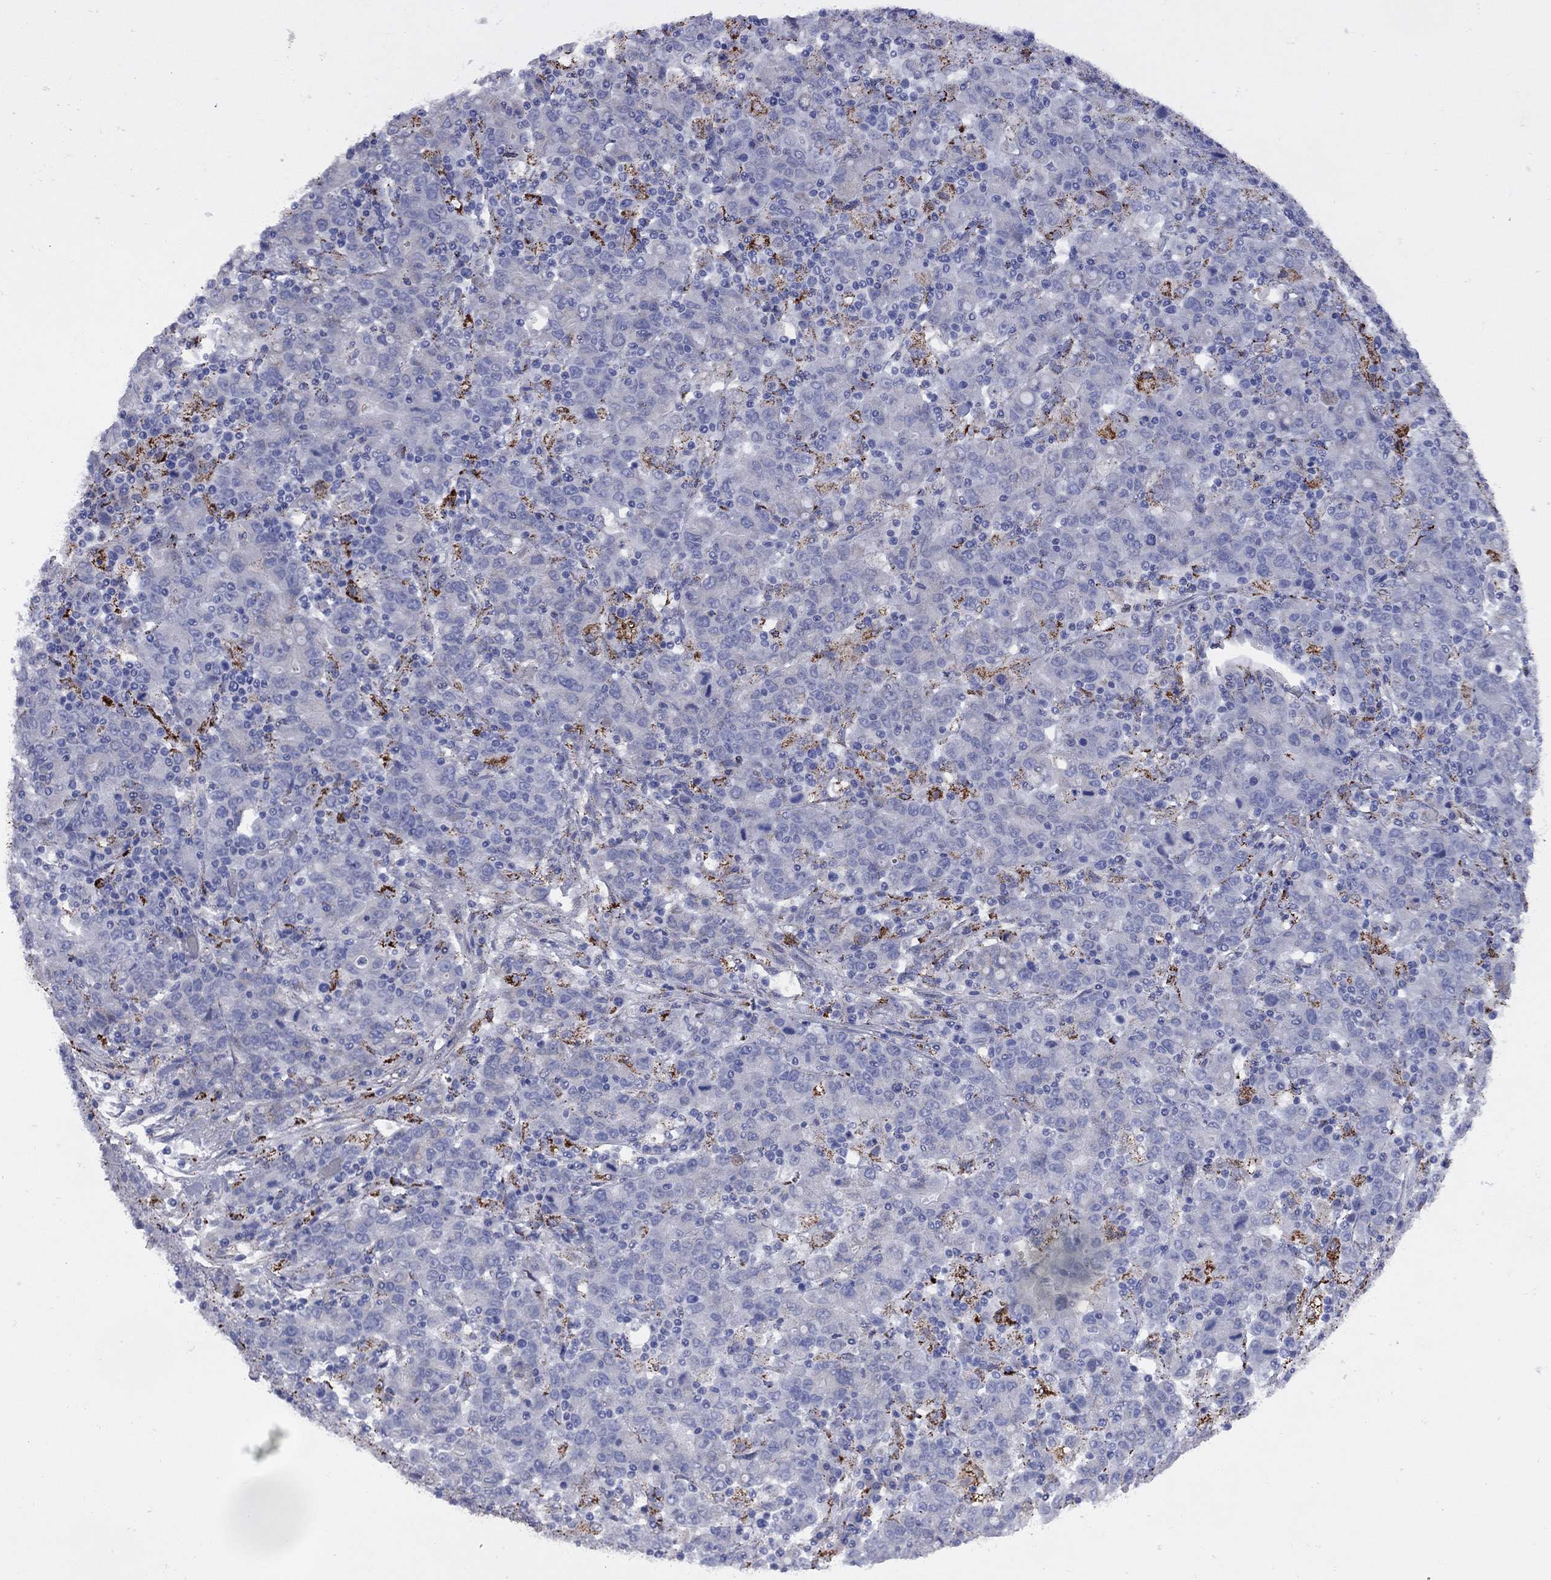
{"staining": {"intensity": "negative", "quantity": "none", "location": "none"}, "tissue": "stomach cancer", "cell_type": "Tumor cells", "image_type": "cancer", "snomed": [{"axis": "morphology", "description": "Adenocarcinoma, NOS"}, {"axis": "topography", "description": "Stomach, upper"}], "caption": "An immunohistochemistry micrograph of stomach cancer is shown. There is no staining in tumor cells of stomach cancer.", "gene": "SESTD1", "patient": {"sex": "male", "age": 69}}